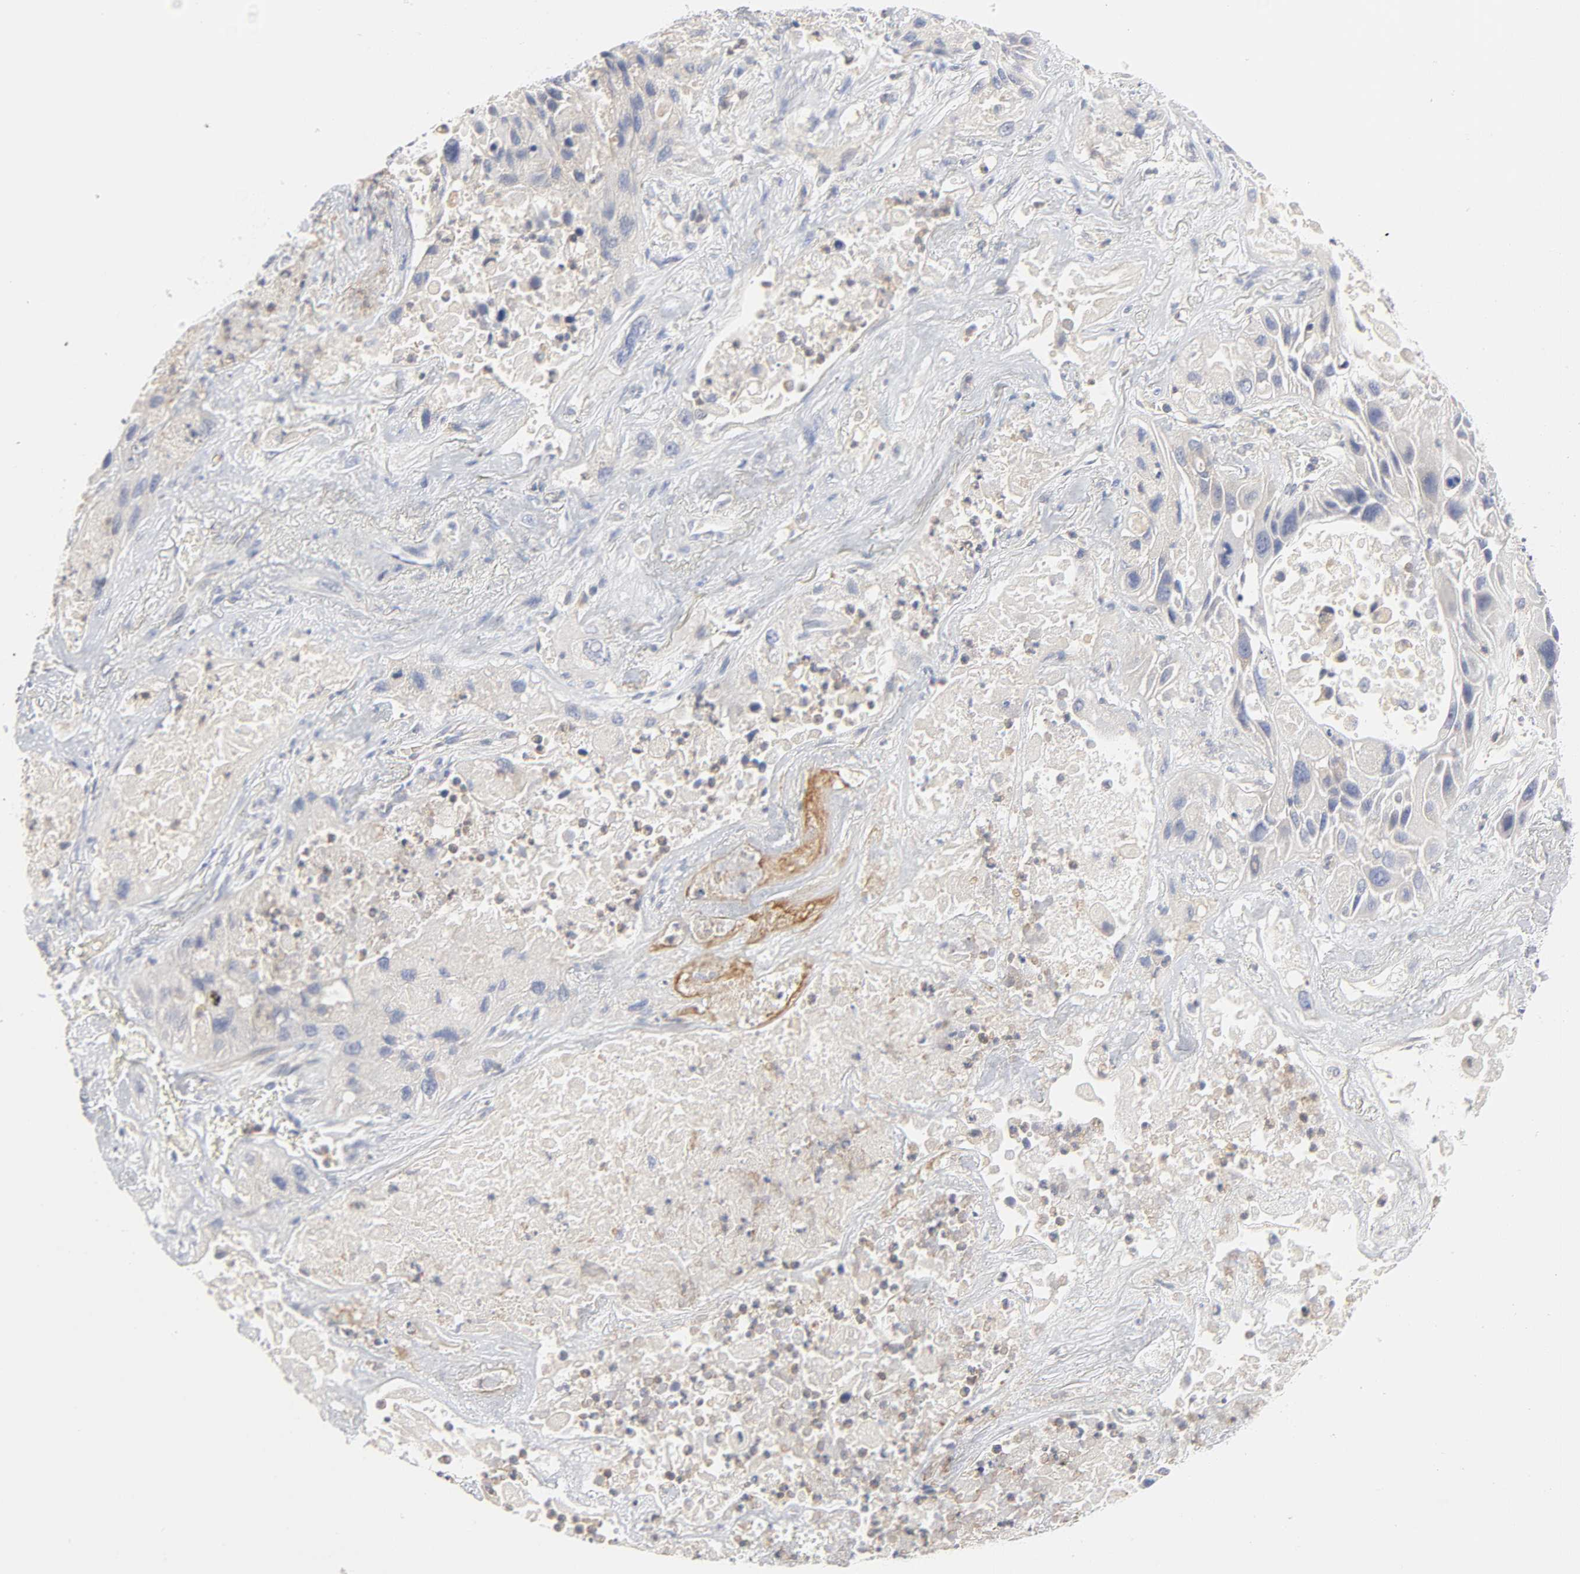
{"staining": {"intensity": "weak", "quantity": "<25%", "location": "cytoplasmic/membranous"}, "tissue": "lung cancer", "cell_type": "Tumor cells", "image_type": "cancer", "snomed": [{"axis": "morphology", "description": "Squamous cell carcinoma, NOS"}, {"axis": "topography", "description": "Lung"}], "caption": "Immunohistochemistry image of human lung cancer (squamous cell carcinoma) stained for a protein (brown), which shows no positivity in tumor cells. (IHC, brightfield microscopy, high magnification).", "gene": "ROCK1", "patient": {"sex": "female", "age": 76}}